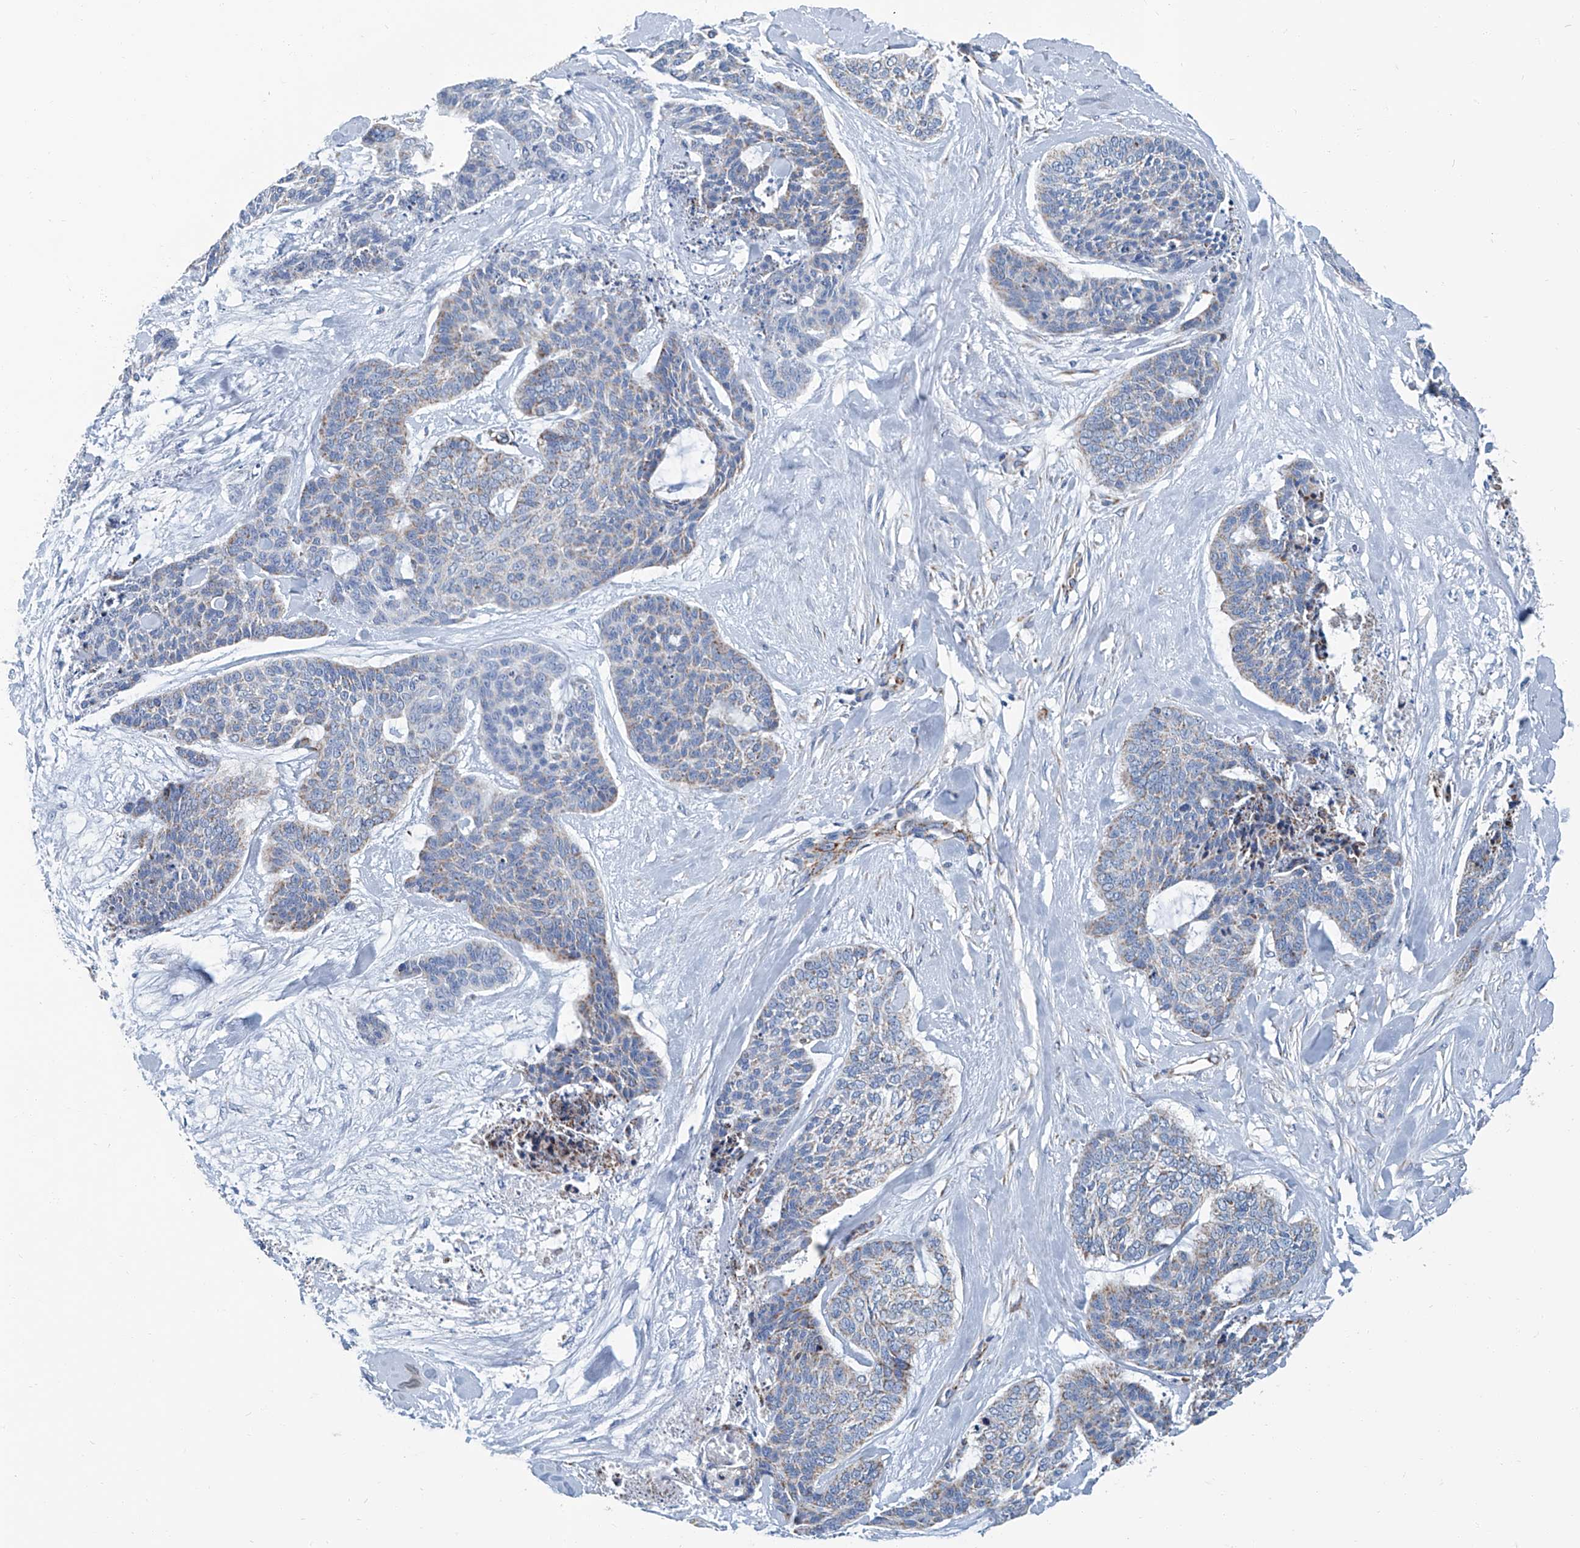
{"staining": {"intensity": "negative", "quantity": "none", "location": "none"}, "tissue": "skin cancer", "cell_type": "Tumor cells", "image_type": "cancer", "snomed": [{"axis": "morphology", "description": "Basal cell carcinoma"}, {"axis": "topography", "description": "Skin"}], "caption": "Immunohistochemistry (IHC) image of neoplastic tissue: basal cell carcinoma (skin) stained with DAB demonstrates no significant protein staining in tumor cells. Brightfield microscopy of immunohistochemistry stained with DAB (brown) and hematoxylin (blue), captured at high magnification.", "gene": "MT-ND1", "patient": {"sex": "female", "age": 64}}